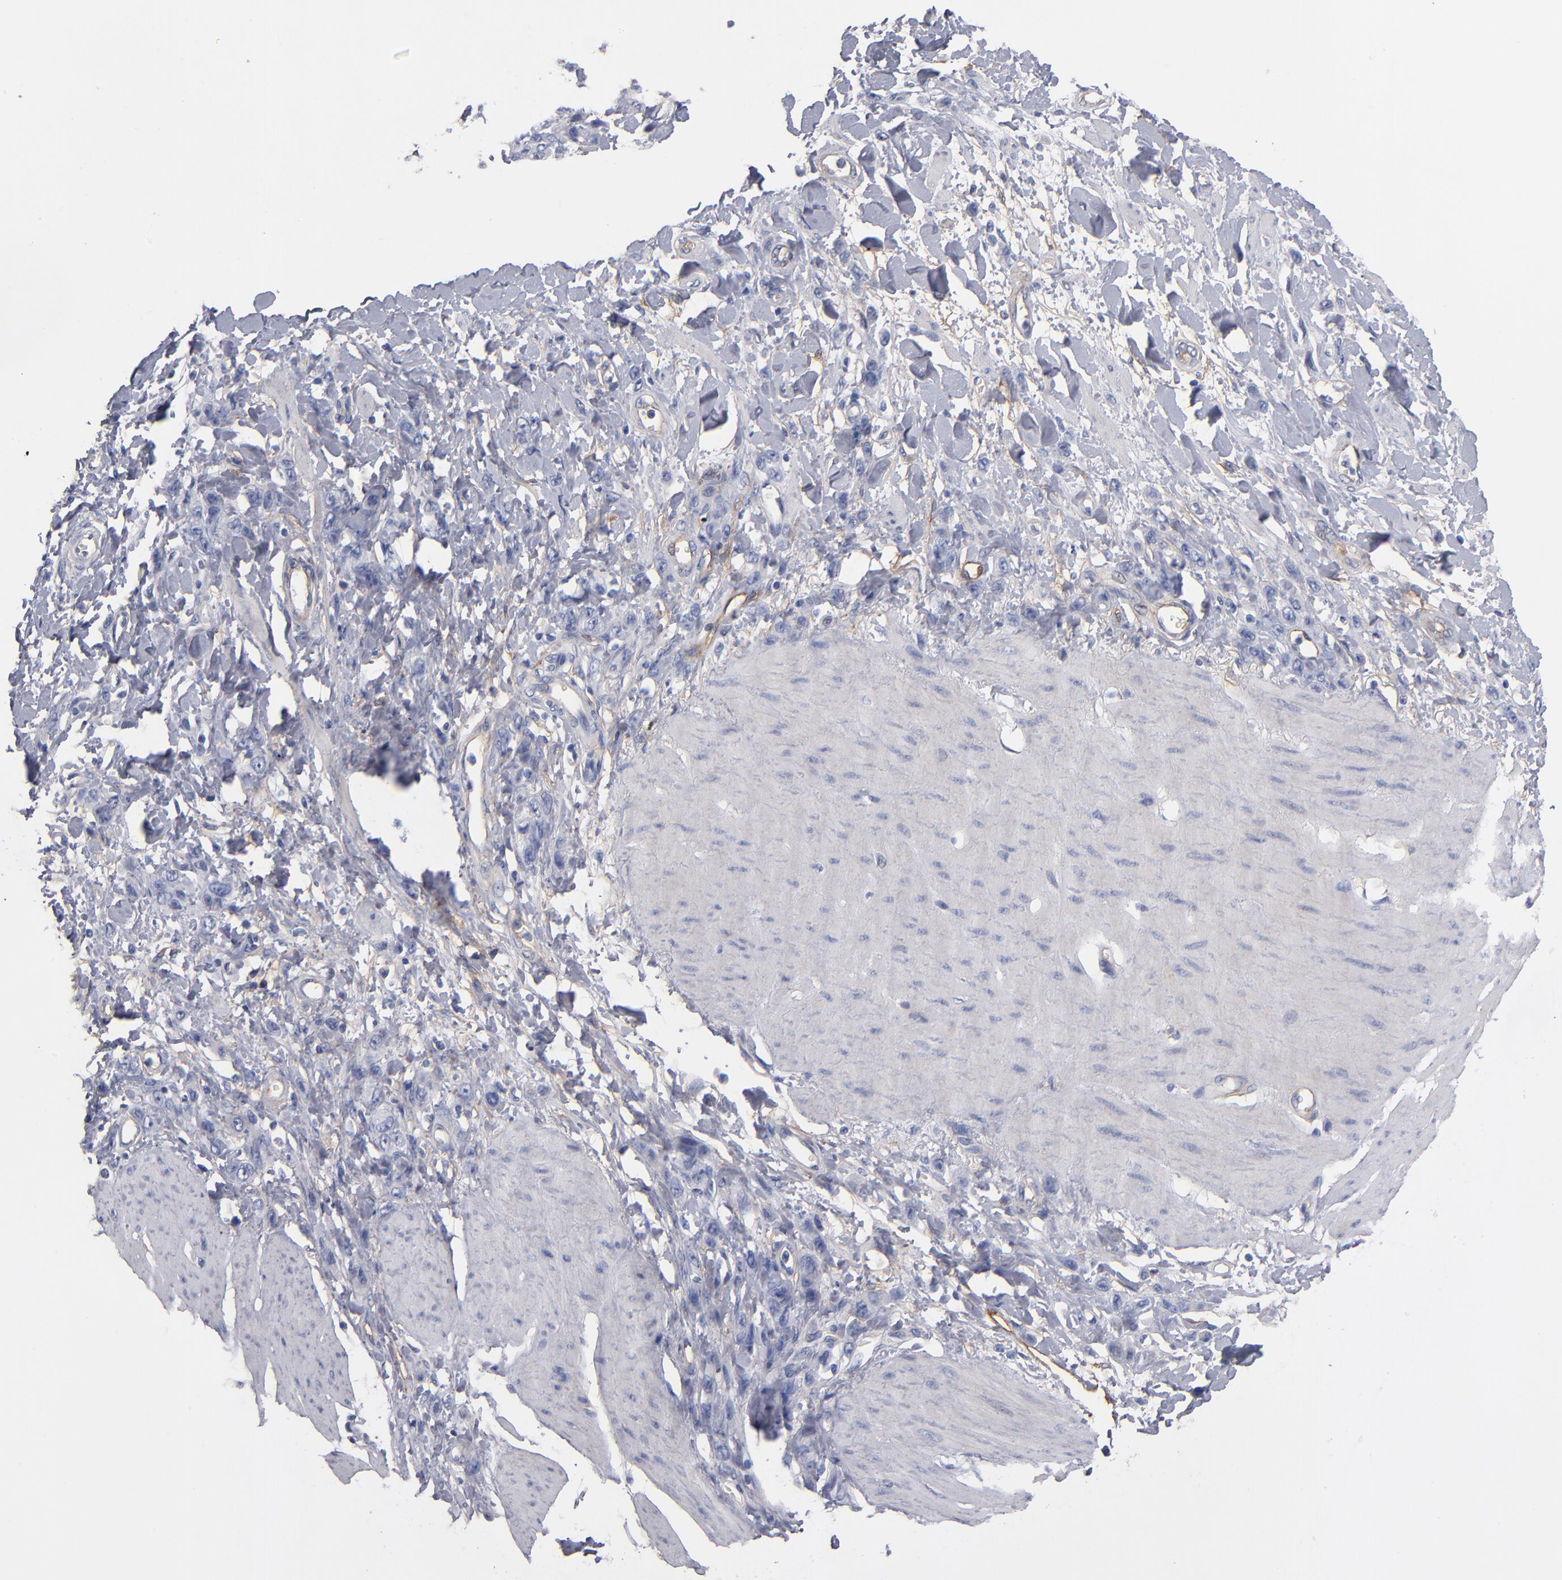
{"staining": {"intensity": "negative", "quantity": "none", "location": "none"}, "tissue": "stomach cancer", "cell_type": "Tumor cells", "image_type": "cancer", "snomed": [{"axis": "morphology", "description": "Normal tissue, NOS"}, {"axis": "morphology", "description": "Adenocarcinoma, NOS"}, {"axis": "topography", "description": "Stomach"}], "caption": "This is an immunohistochemistry (IHC) image of human stomach cancer. There is no expression in tumor cells.", "gene": "PLSCR4", "patient": {"sex": "male", "age": 82}}